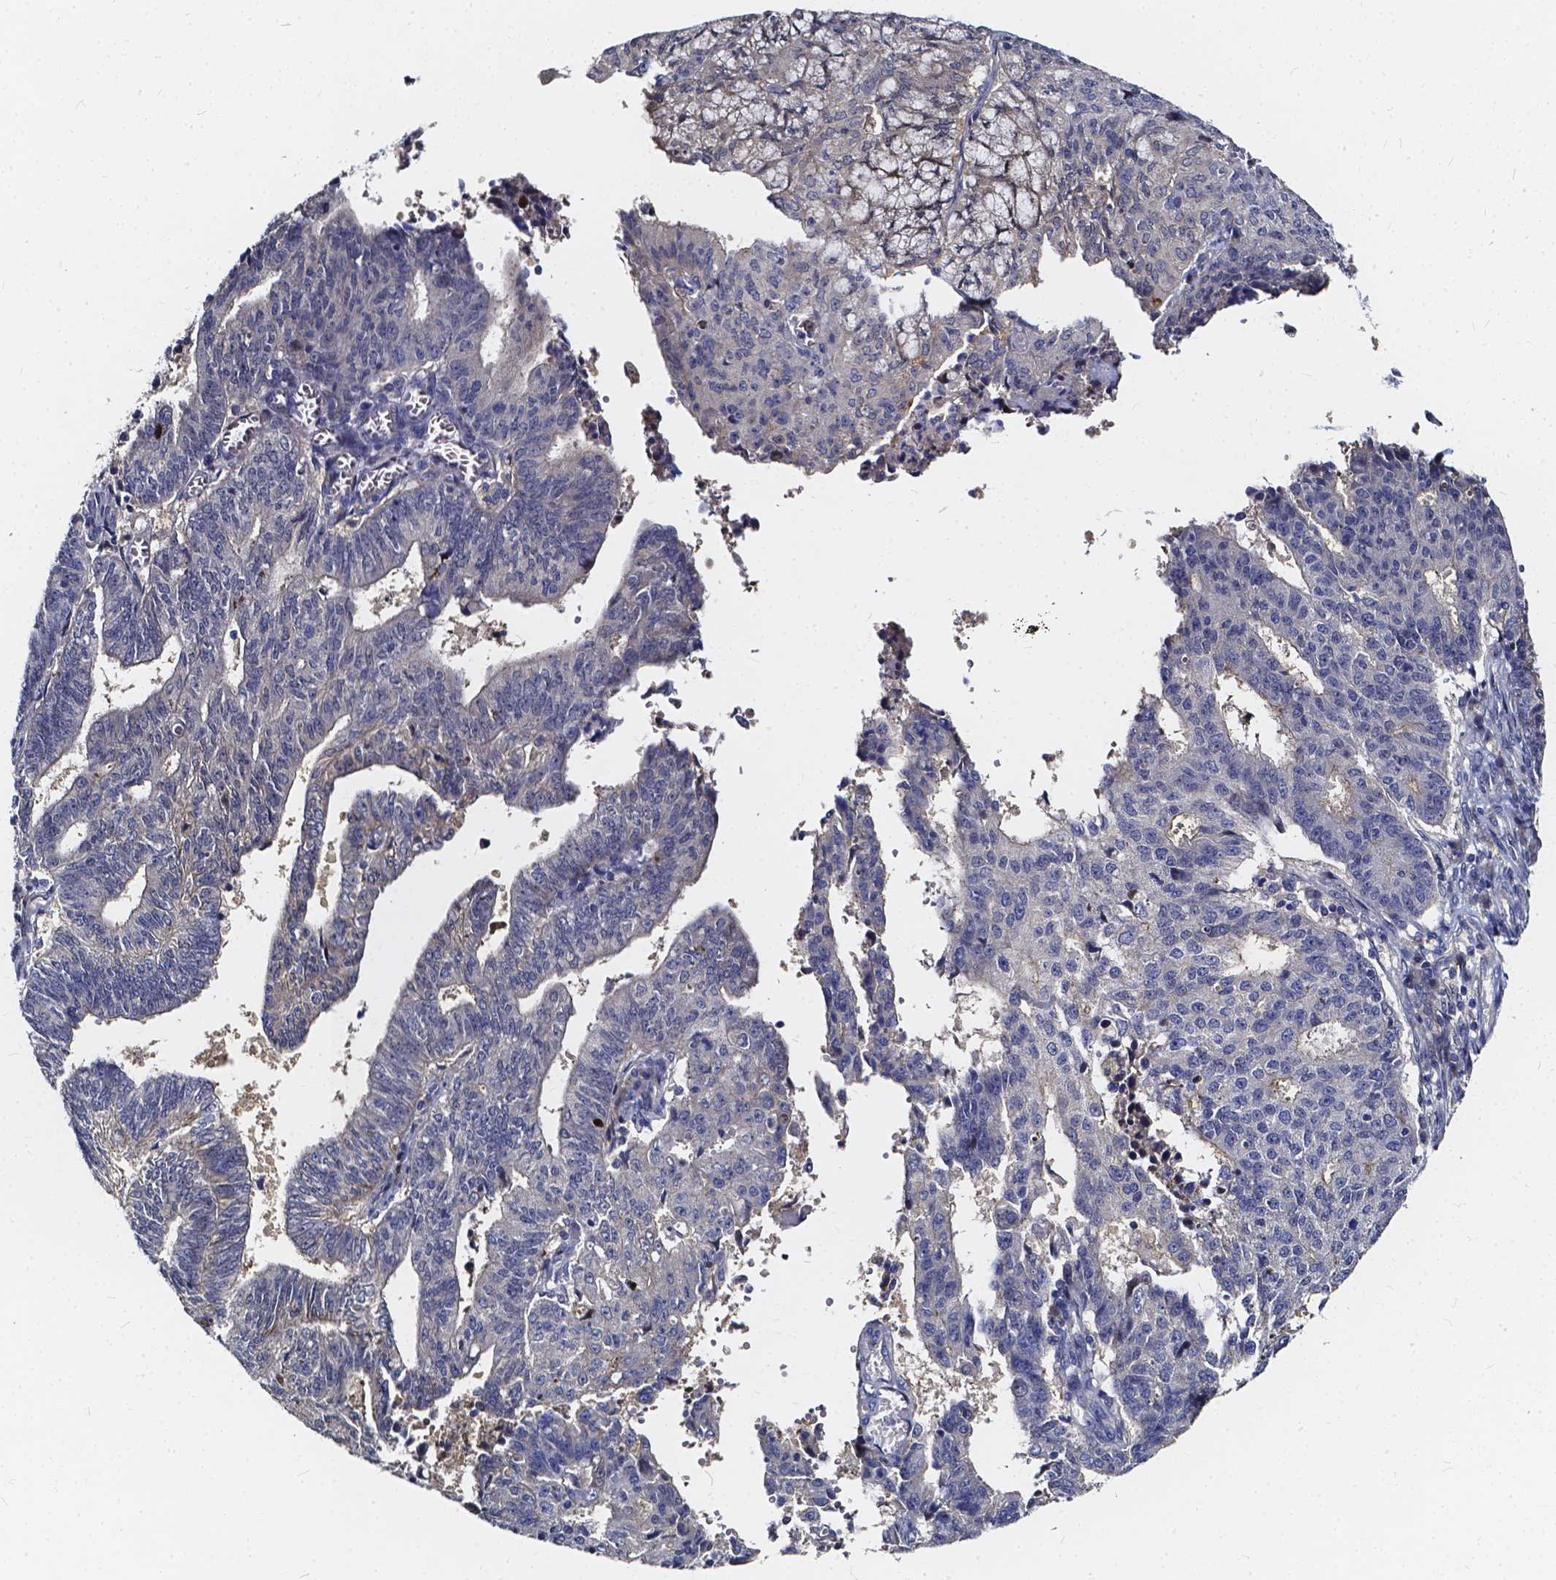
{"staining": {"intensity": "negative", "quantity": "none", "location": "none"}, "tissue": "endometrial cancer", "cell_type": "Tumor cells", "image_type": "cancer", "snomed": [{"axis": "morphology", "description": "Adenocarcinoma, NOS"}, {"axis": "topography", "description": "Endometrium"}], "caption": "IHC image of neoplastic tissue: human endometrial adenocarcinoma stained with DAB (3,3'-diaminobenzidine) displays no significant protein staining in tumor cells.", "gene": "SOWAHA", "patient": {"sex": "female", "age": 82}}